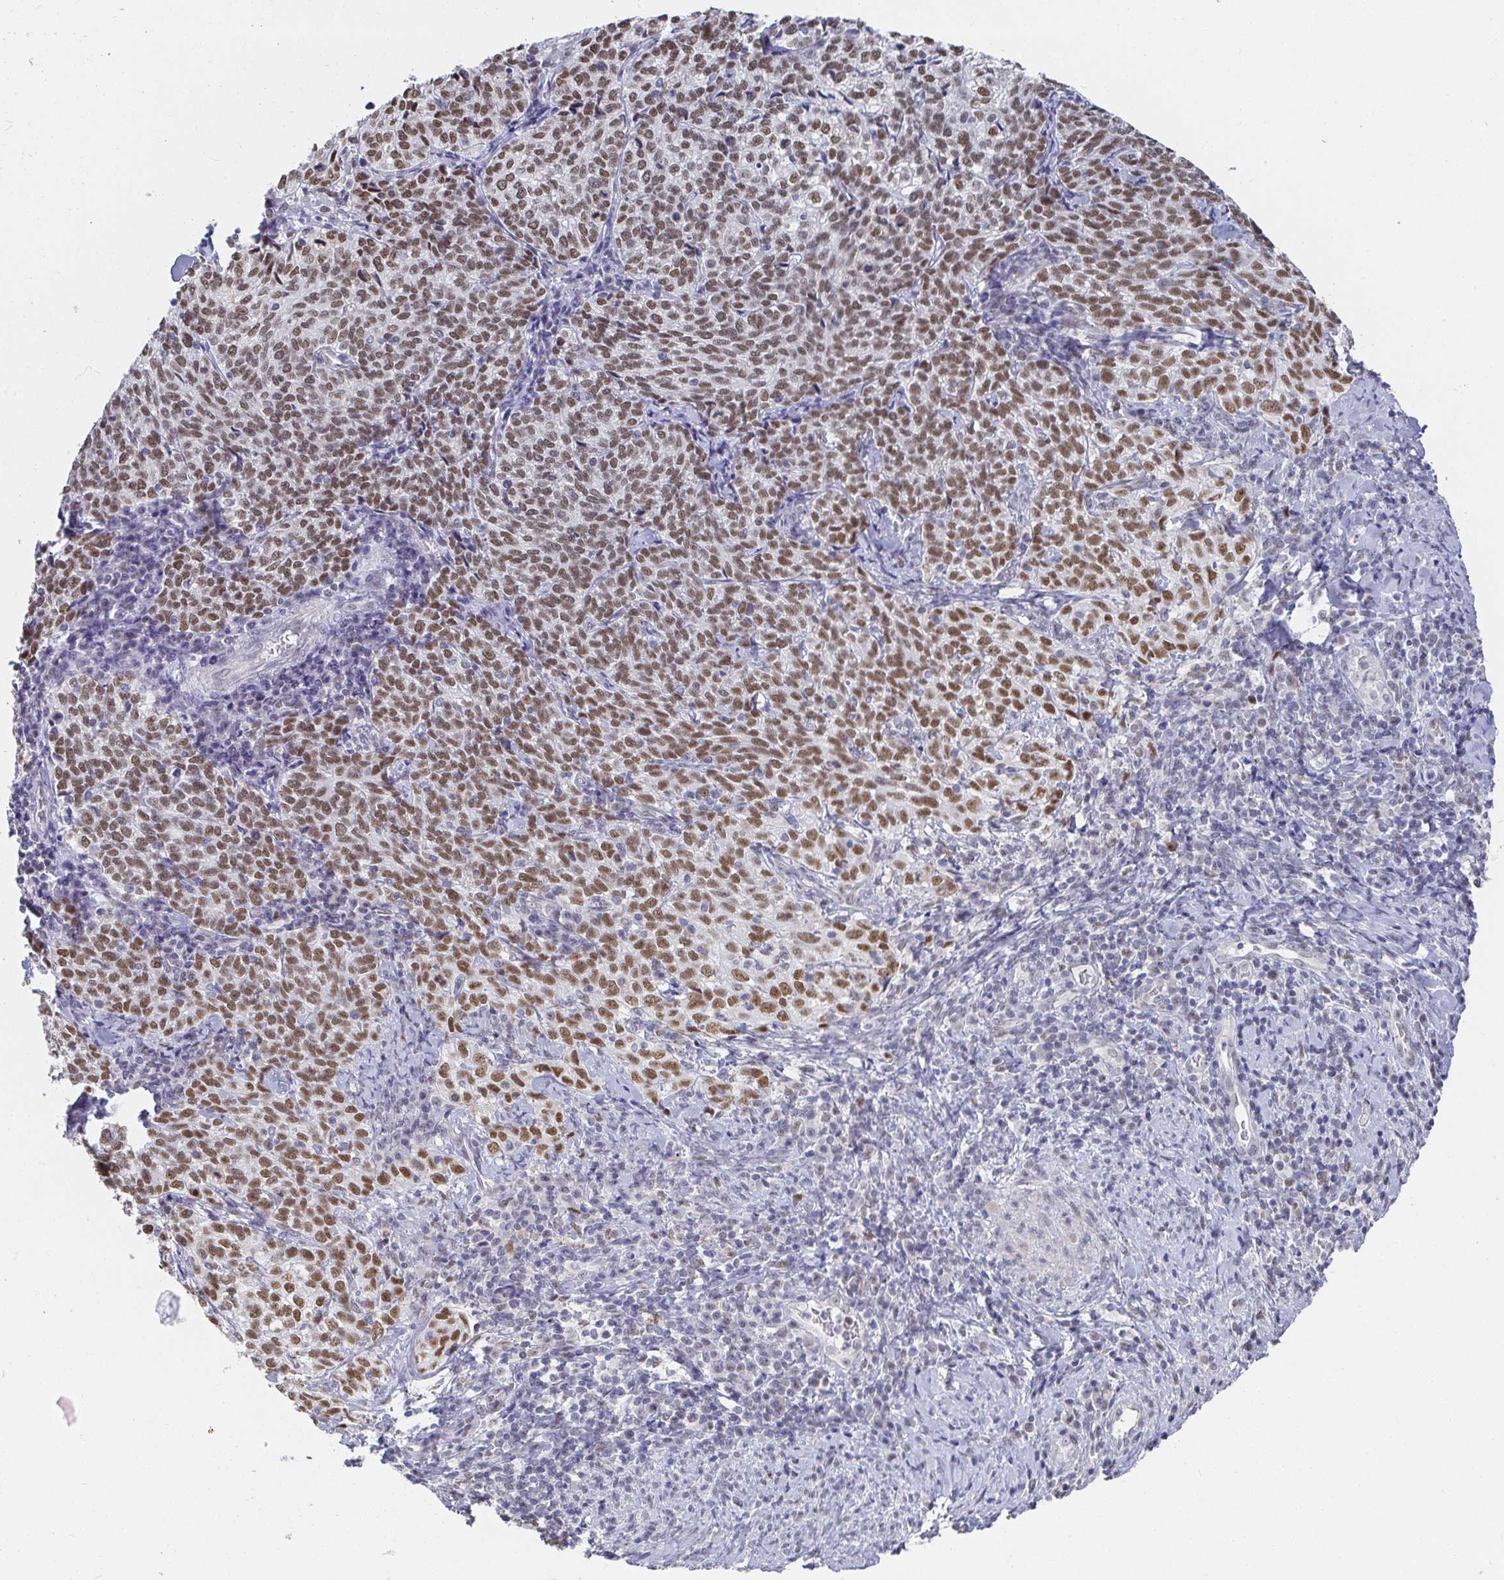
{"staining": {"intensity": "moderate", "quantity": ">75%", "location": "nuclear"}, "tissue": "cervical cancer", "cell_type": "Tumor cells", "image_type": "cancer", "snomed": [{"axis": "morphology", "description": "Normal tissue, NOS"}, {"axis": "morphology", "description": "Squamous cell carcinoma, NOS"}, {"axis": "topography", "description": "Vagina"}, {"axis": "topography", "description": "Cervix"}], "caption": "Brown immunohistochemical staining in squamous cell carcinoma (cervical) exhibits moderate nuclear staining in approximately >75% of tumor cells.", "gene": "RCOR1", "patient": {"sex": "female", "age": 45}}